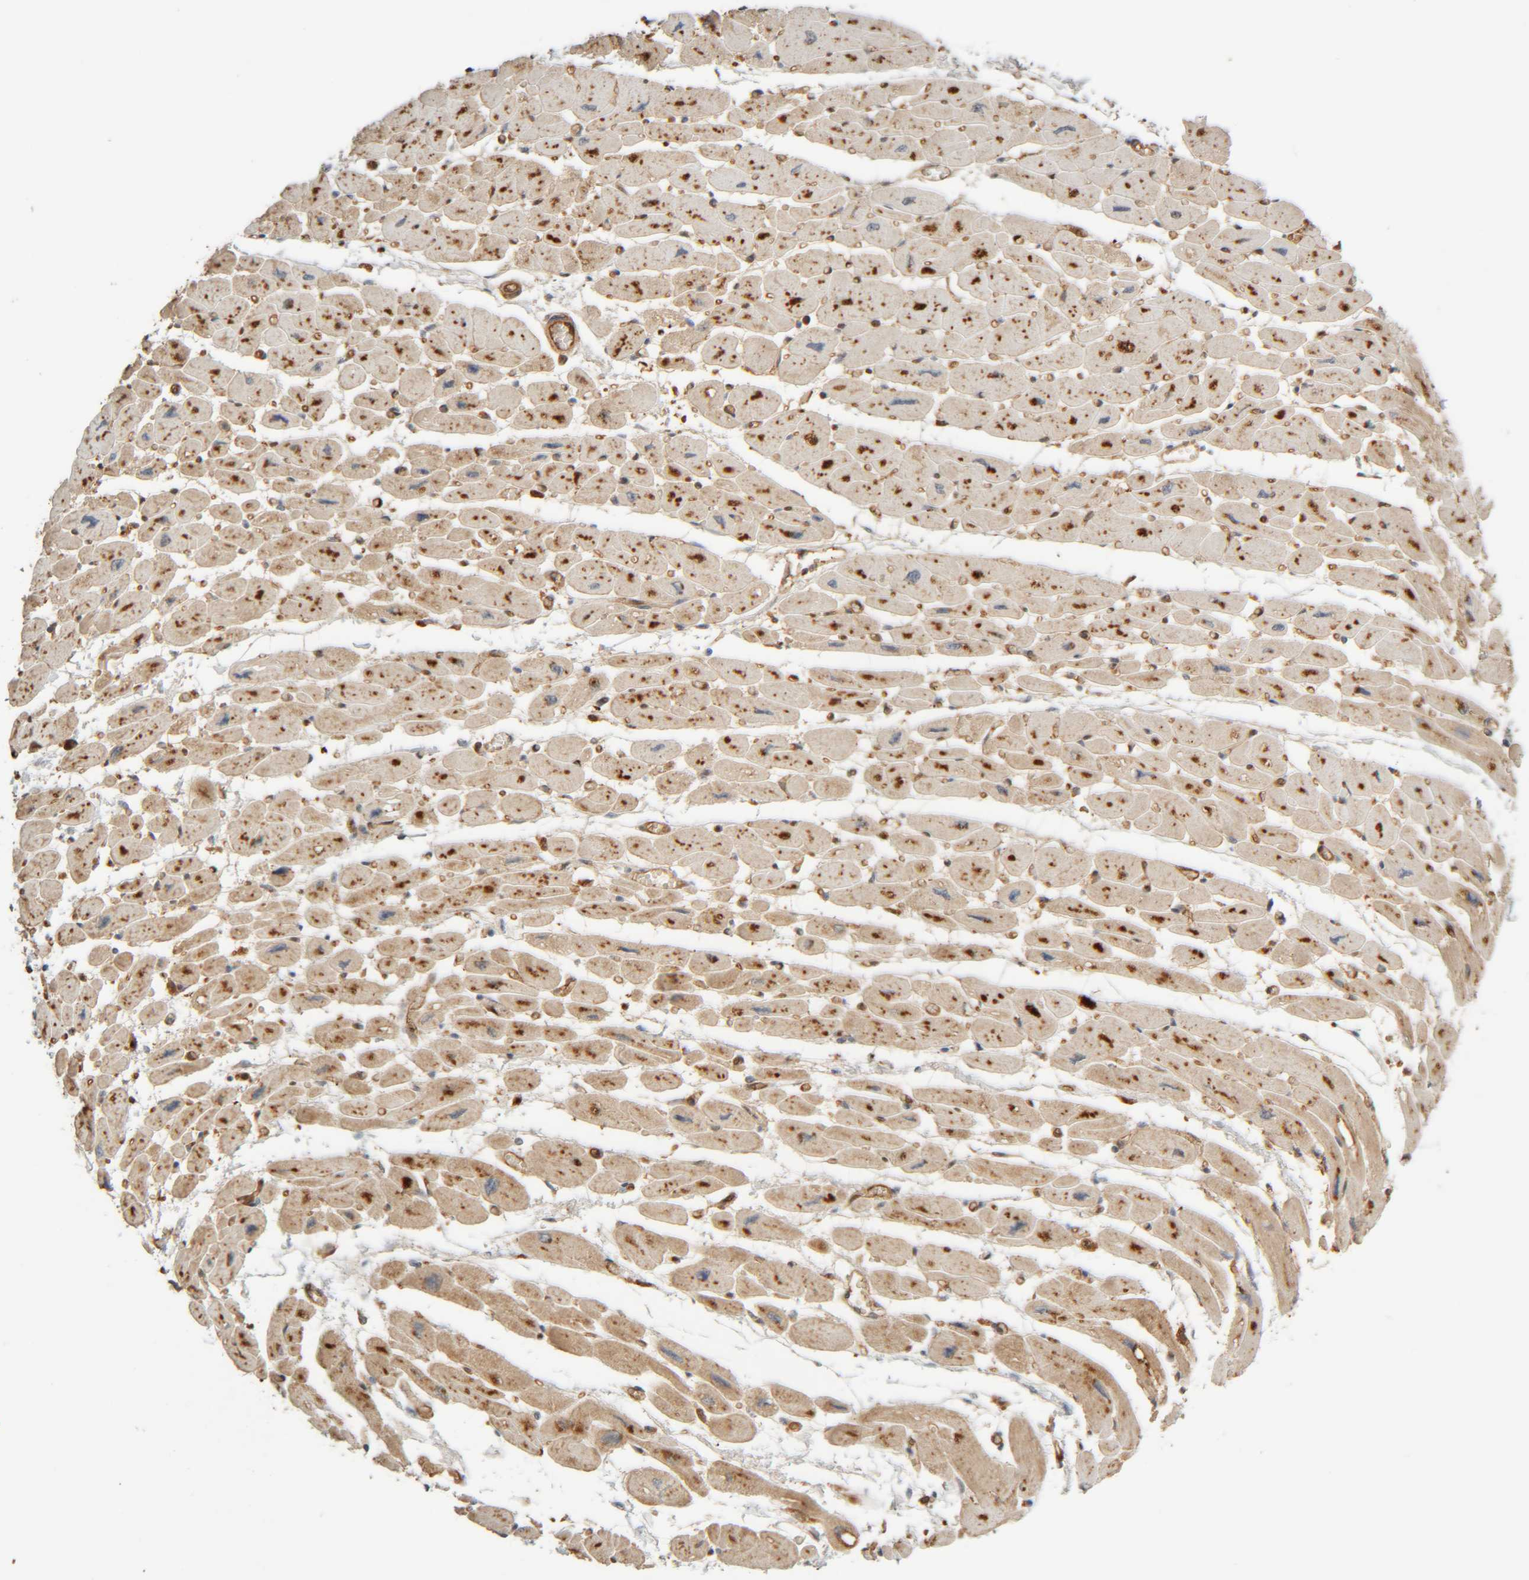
{"staining": {"intensity": "moderate", "quantity": ">75%", "location": "cytoplasmic/membranous"}, "tissue": "heart muscle", "cell_type": "Cardiomyocytes", "image_type": "normal", "snomed": [{"axis": "morphology", "description": "Normal tissue, NOS"}, {"axis": "topography", "description": "Heart"}], "caption": "Cardiomyocytes exhibit medium levels of moderate cytoplasmic/membranous expression in about >75% of cells in benign human heart muscle. Using DAB (3,3'-diaminobenzidine) (brown) and hematoxylin (blue) stains, captured at high magnification using brightfield microscopy.", "gene": "TMEM192", "patient": {"sex": "female", "age": 54}}